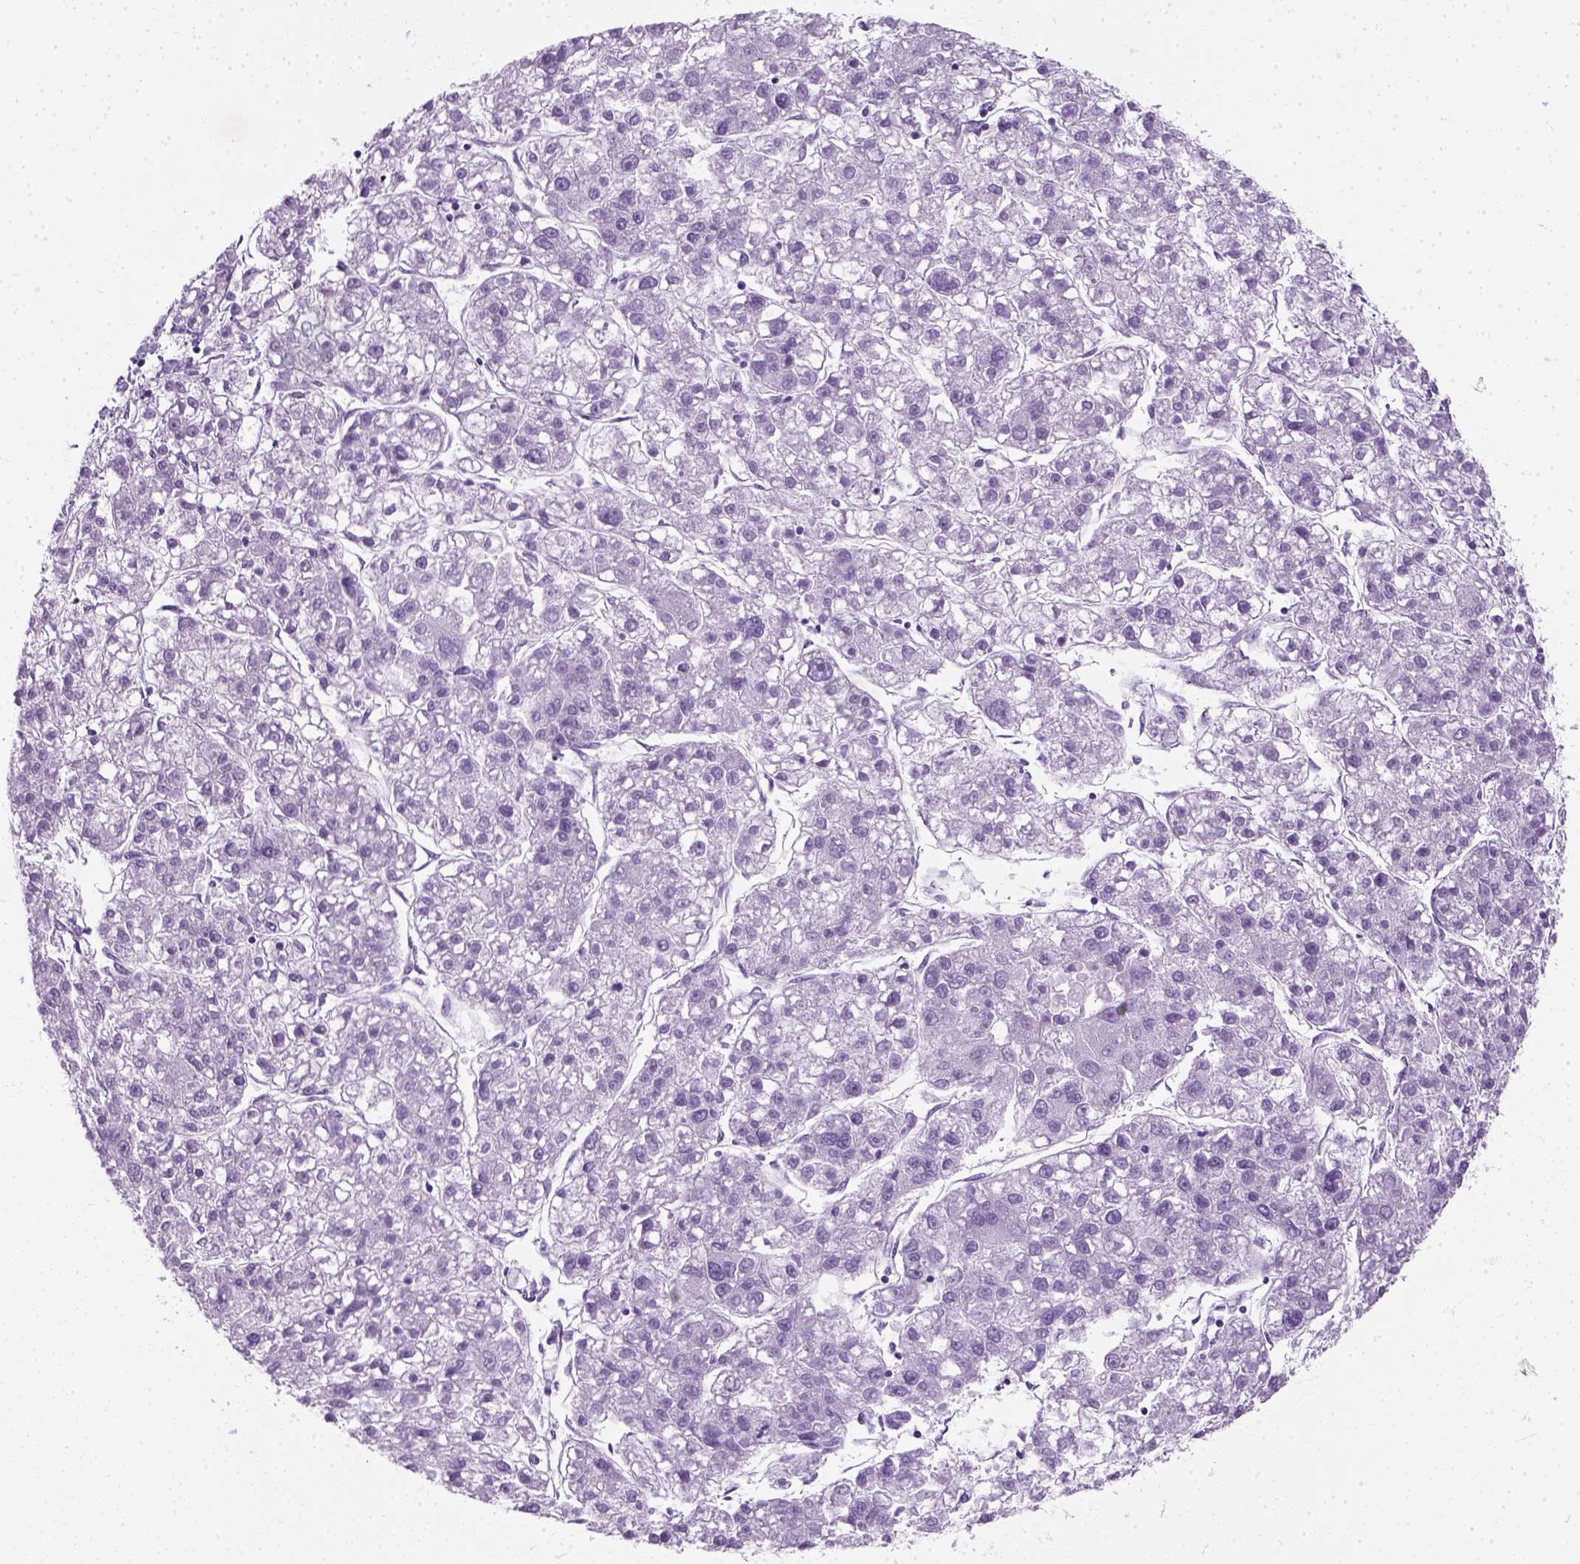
{"staining": {"intensity": "negative", "quantity": "none", "location": "none"}, "tissue": "liver cancer", "cell_type": "Tumor cells", "image_type": "cancer", "snomed": [{"axis": "morphology", "description": "Carcinoma, Hepatocellular, NOS"}, {"axis": "topography", "description": "Liver"}], "caption": "This is an IHC histopathology image of human liver cancer. There is no expression in tumor cells.", "gene": "SLC12A5", "patient": {"sex": "male", "age": 56}}